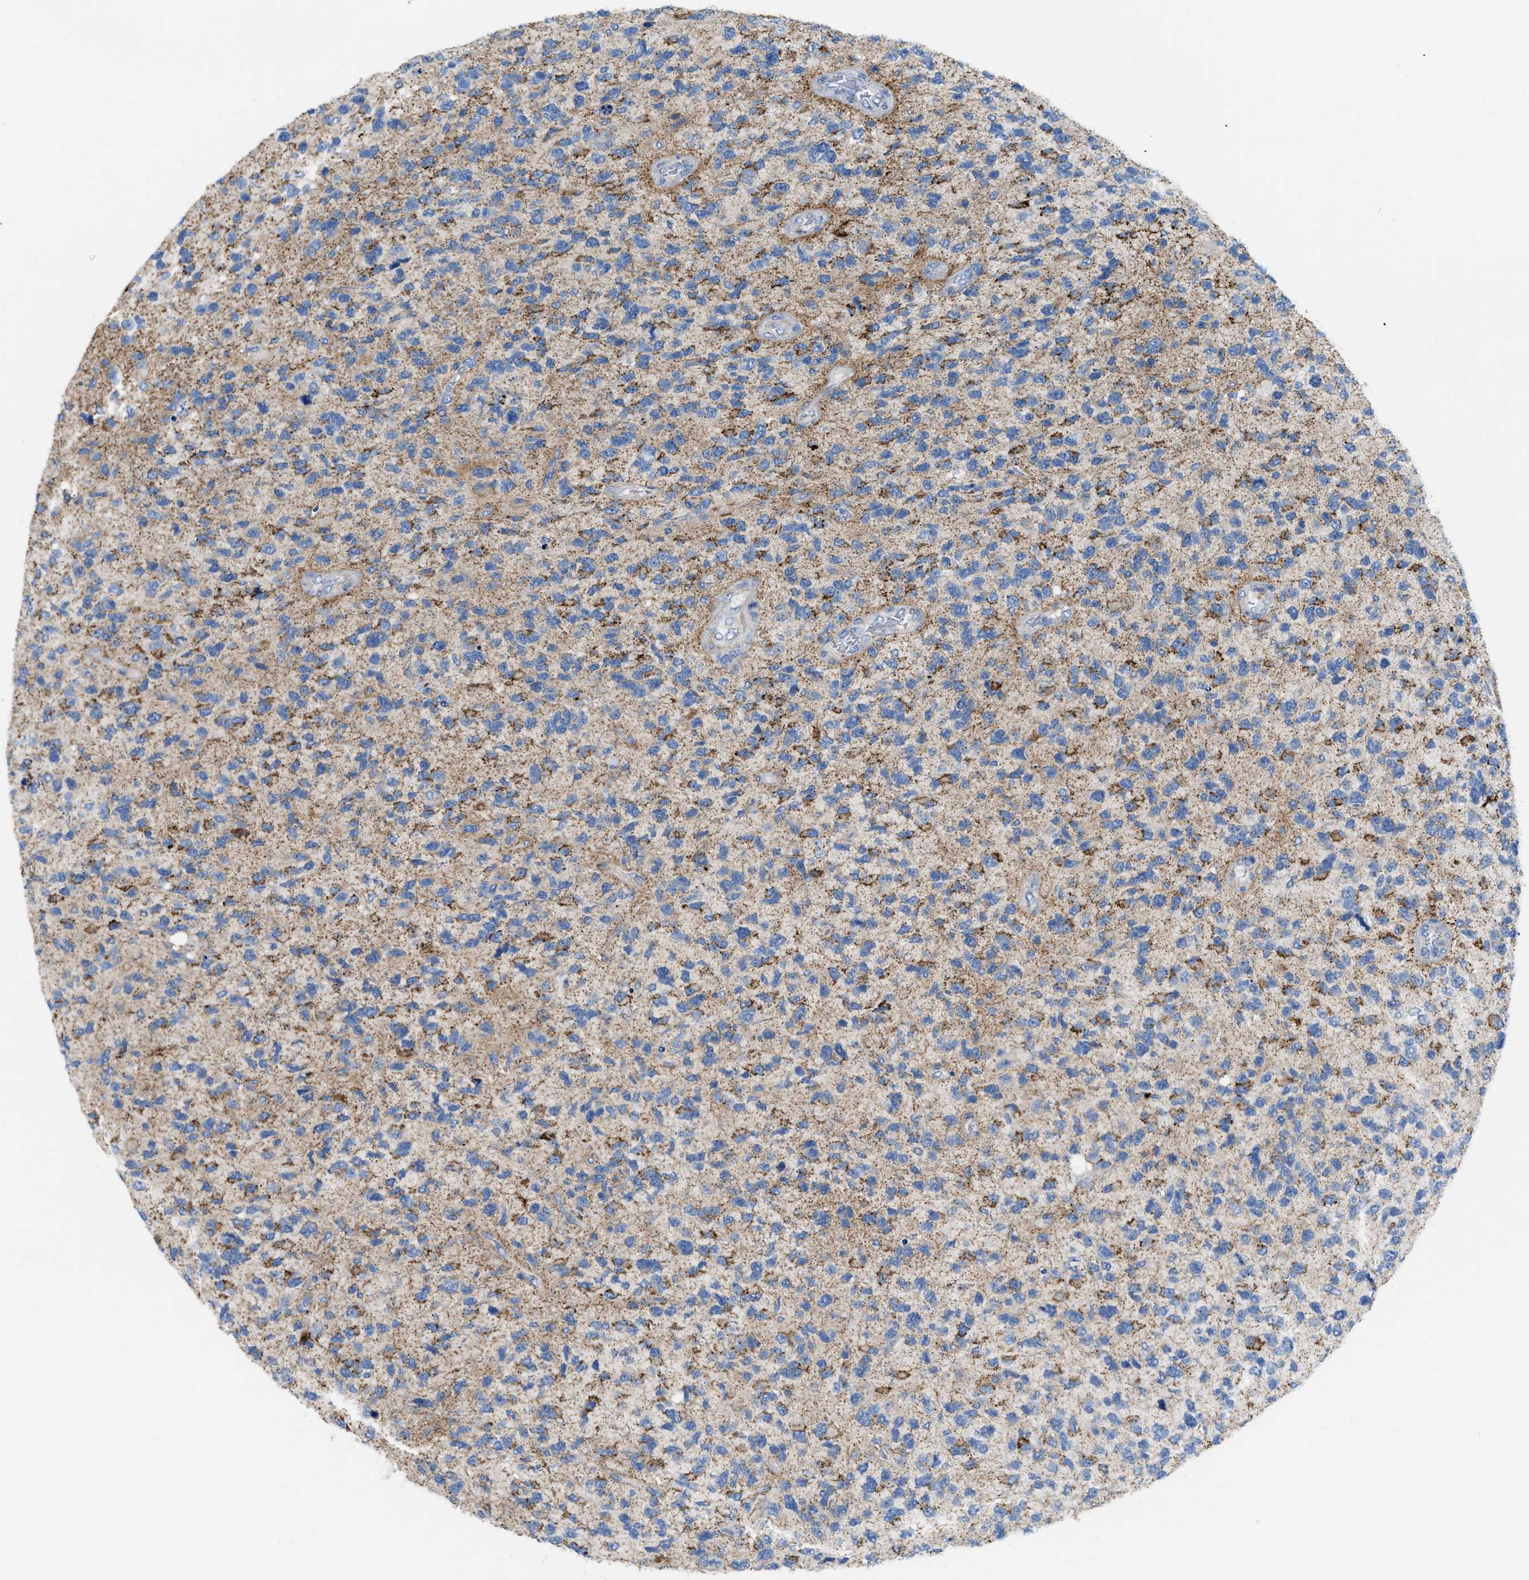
{"staining": {"intensity": "moderate", "quantity": "25%-75%", "location": "cytoplasmic/membranous"}, "tissue": "glioma", "cell_type": "Tumor cells", "image_type": "cancer", "snomed": [{"axis": "morphology", "description": "Glioma, malignant, High grade"}, {"axis": "topography", "description": "Brain"}], "caption": "Glioma stained for a protein demonstrates moderate cytoplasmic/membranous positivity in tumor cells.", "gene": "JADE1", "patient": {"sex": "female", "age": 58}}